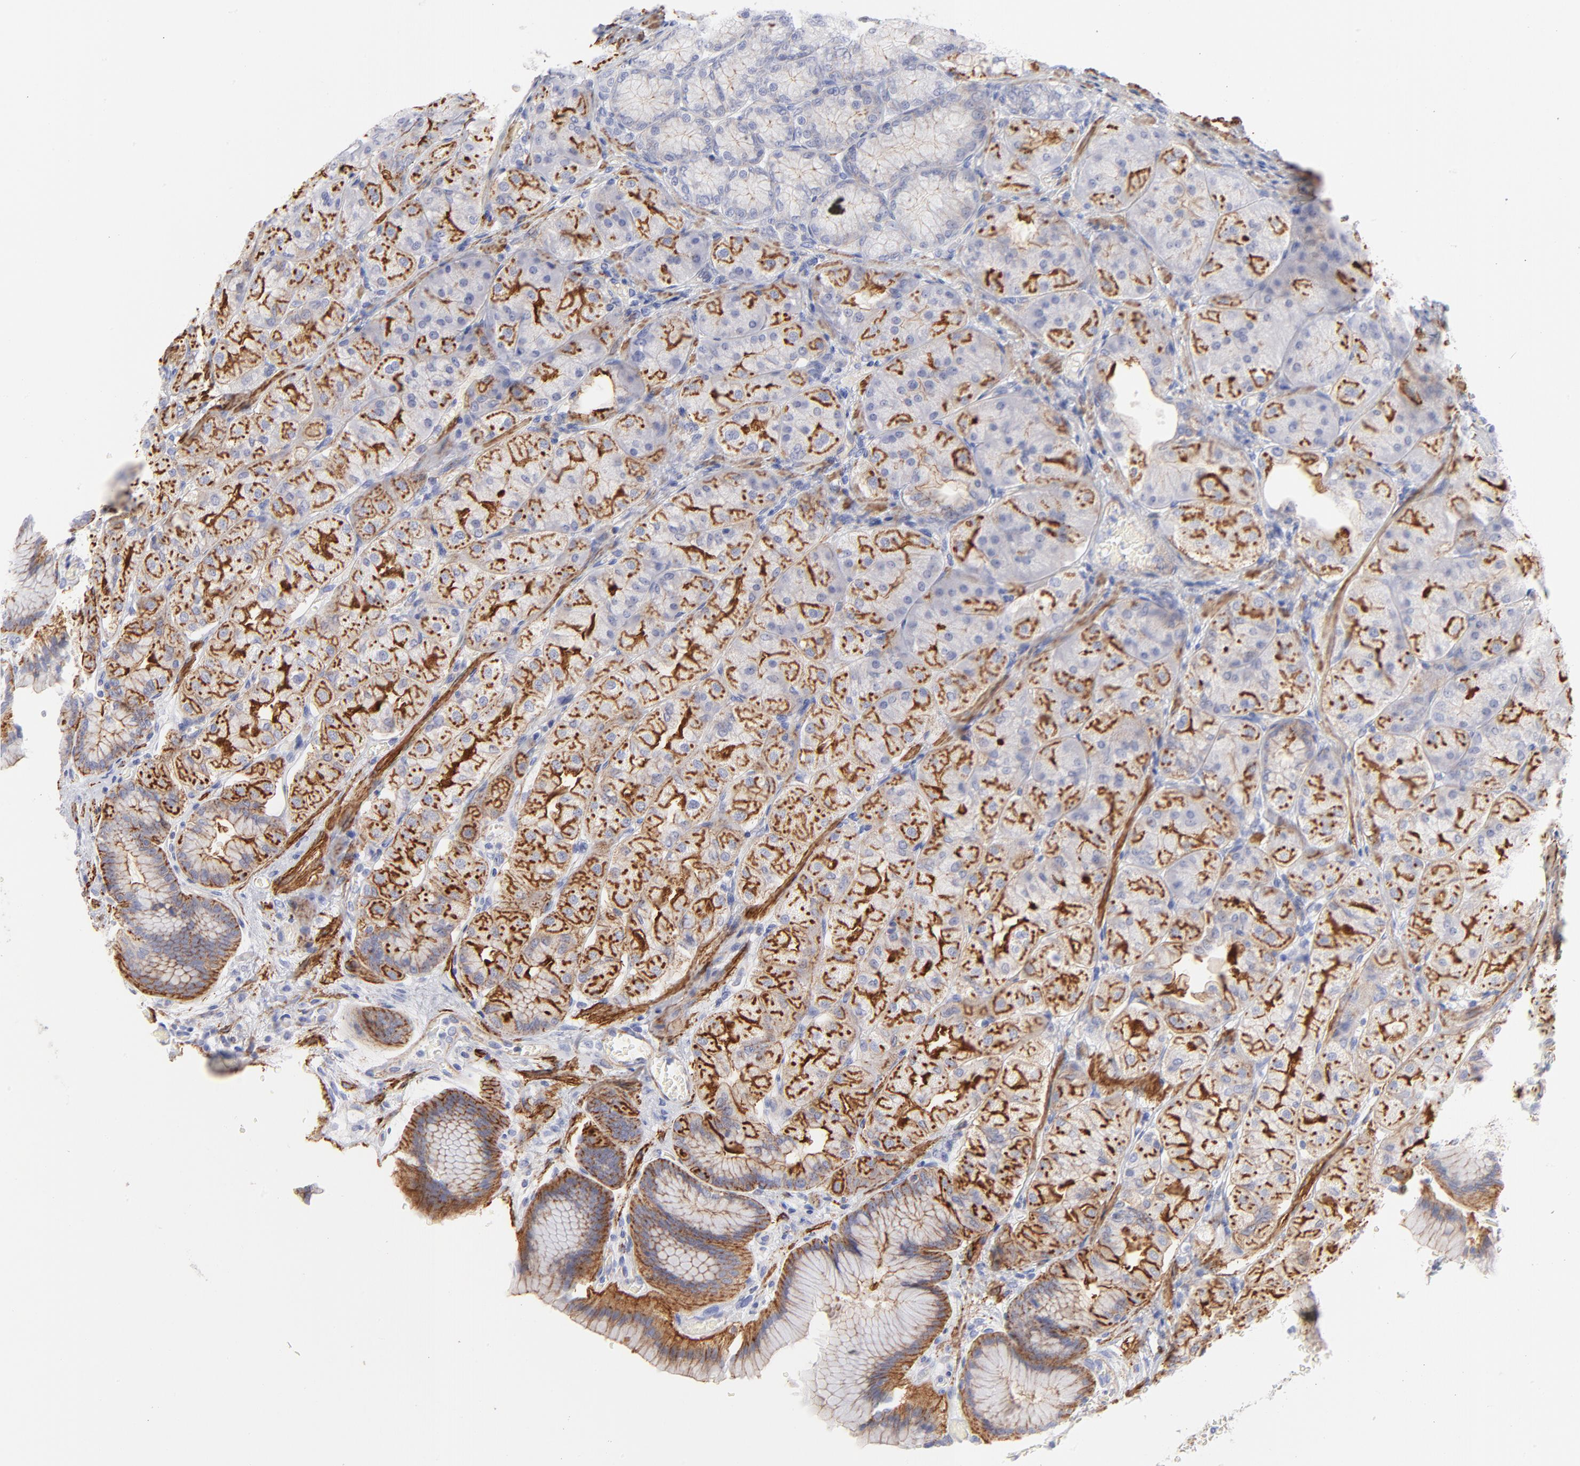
{"staining": {"intensity": "strong", "quantity": "25%-75%", "location": "cytoplasmic/membranous"}, "tissue": "stomach", "cell_type": "Glandular cells", "image_type": "normal", "snomed": [{"axis": "morphology", "description": "Normal tissue, NOS"}, {"axis": "morphology", "description": "Adenocarcinoma, NOS"}, {"axis": "topography", "description": "Stomach"}, {"axis": "topography", "description": "Stomach, lower"}], "caption": "IHC (DAB) staining of unremarkable human stomach reveals strong cytoplasmic/membranous protein staining in approximately 25%-75% of glandular cells.", "gene": "ACTA2", "patient": {"sex": "female", "age": 65}}